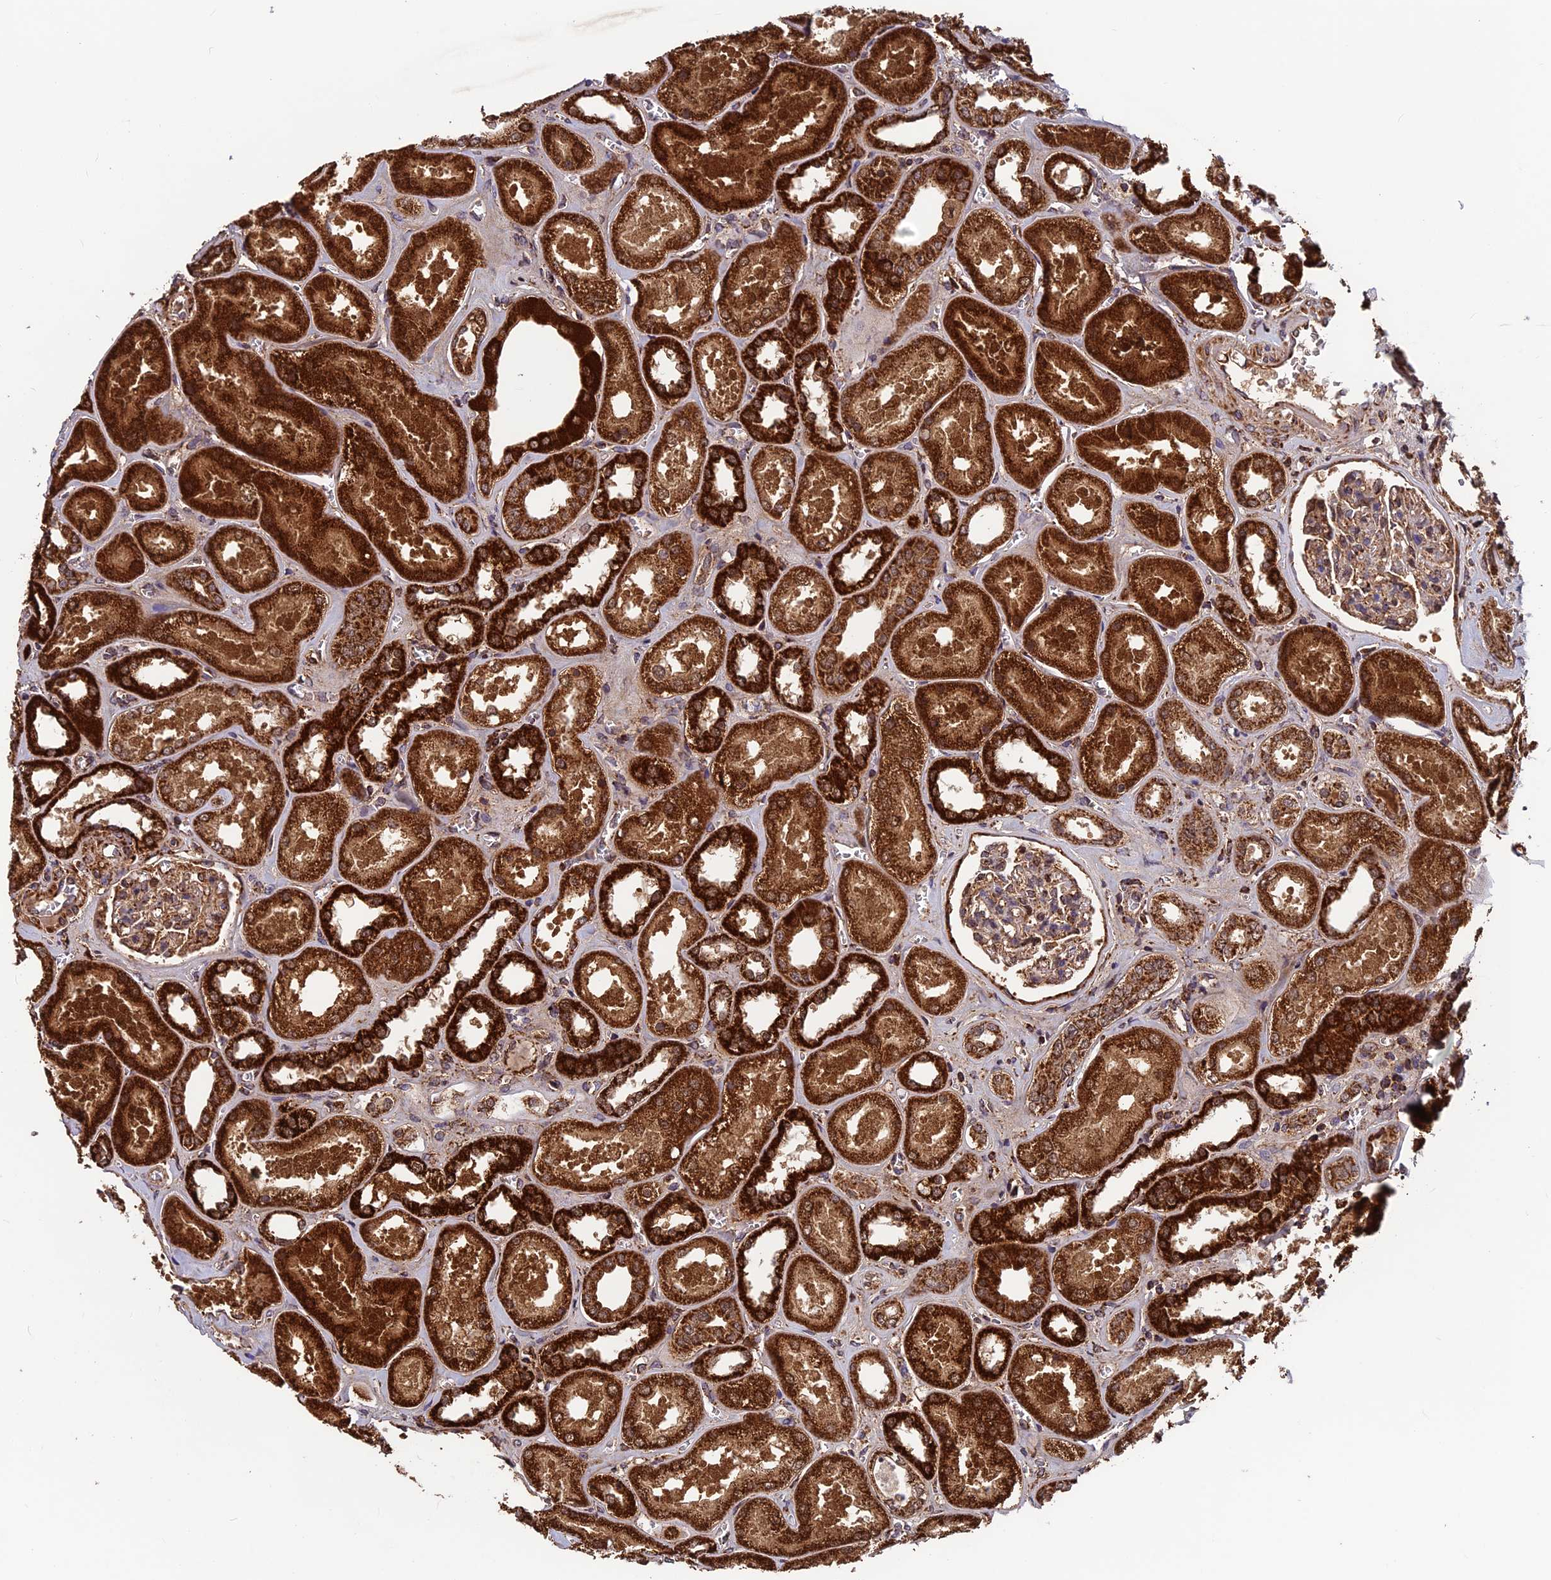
{"staining": {"intensity": "moderate", "quantity": "25%-75%", "location": "cytoplasmic/membranous,nuclear"}, "tissue": "kidney", "cell_type": "Cells in glomeruli", "image_type": "normal", "snomed": [{"axis": "morphology", "description": "Normal tissue, NOS"}, {"axis": "morphology", "description": "Adenocarcinoma, NOS"}, {"axis": "topography", "description": "Kidney"}], "caption": "Immunohistochemical staining of benign human kidney shows moderate cytoplasmic/membranous,nuclear protein expression in approximately 25%-75% of cells in glomeruli. The staining was performed using DAB, with brown indicating positive protein expression. Nuclei are stained blue with hematoxylin.", "gene": "CCDC15", "patient": {"sex": "female", "age": 68}}